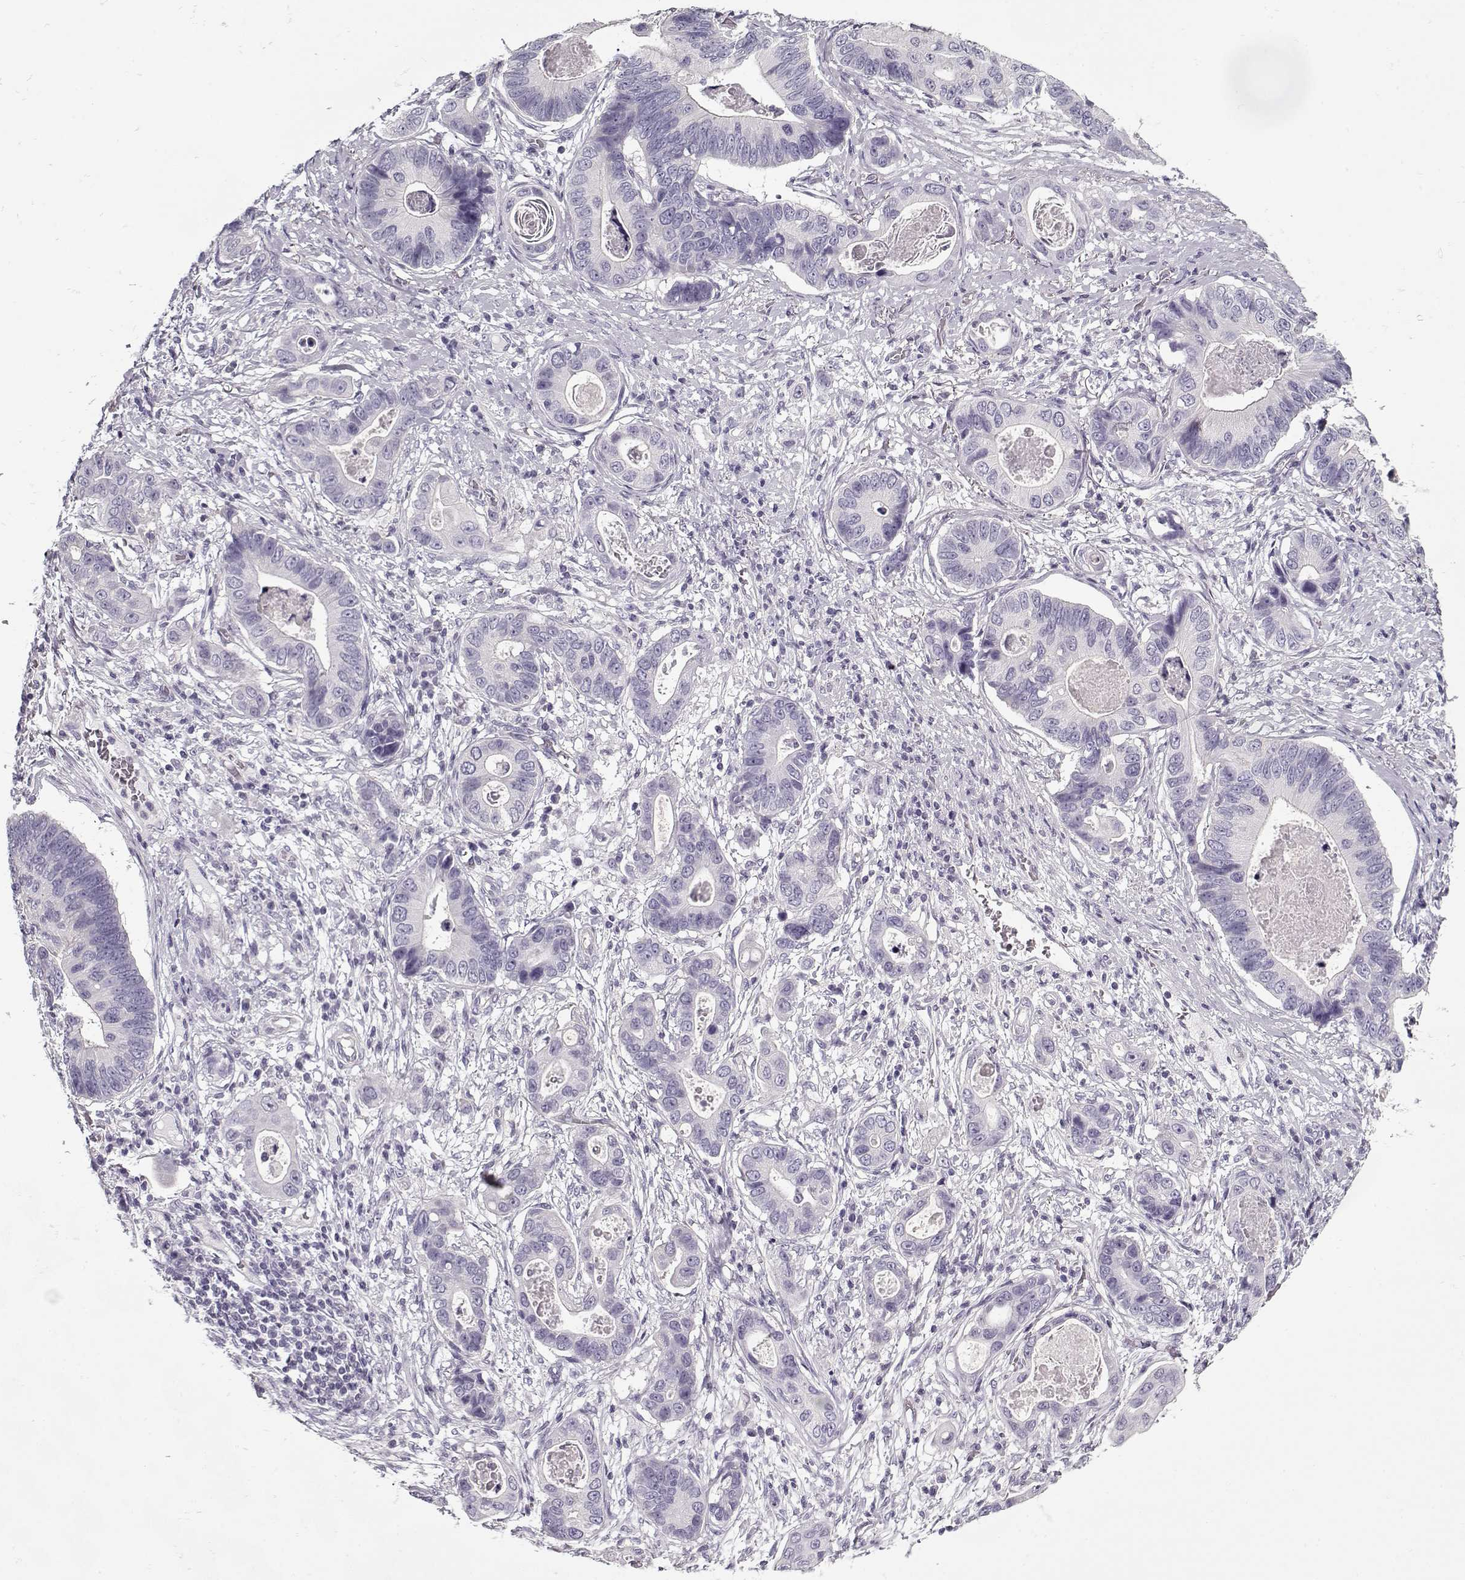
{"staining": {"intensity": "negative", "quantity": "none", "location": "none"}, "tissue": "stomach cancer", "cell_type": "Tumor cells", "image_type": "cancer", "snomed": [{"axis": "morphology", "description": "Adenocarcinoma, NOS"}, {"axis": "topography", "description": "Stomach"}], "caption": "Stomach cancer (adenocarcinoma) was stained to show a protein in brown. There is no significant expression in tumor cells.", "gene": "CCDC136", "patient": {"sex": "male", "age": 84}}